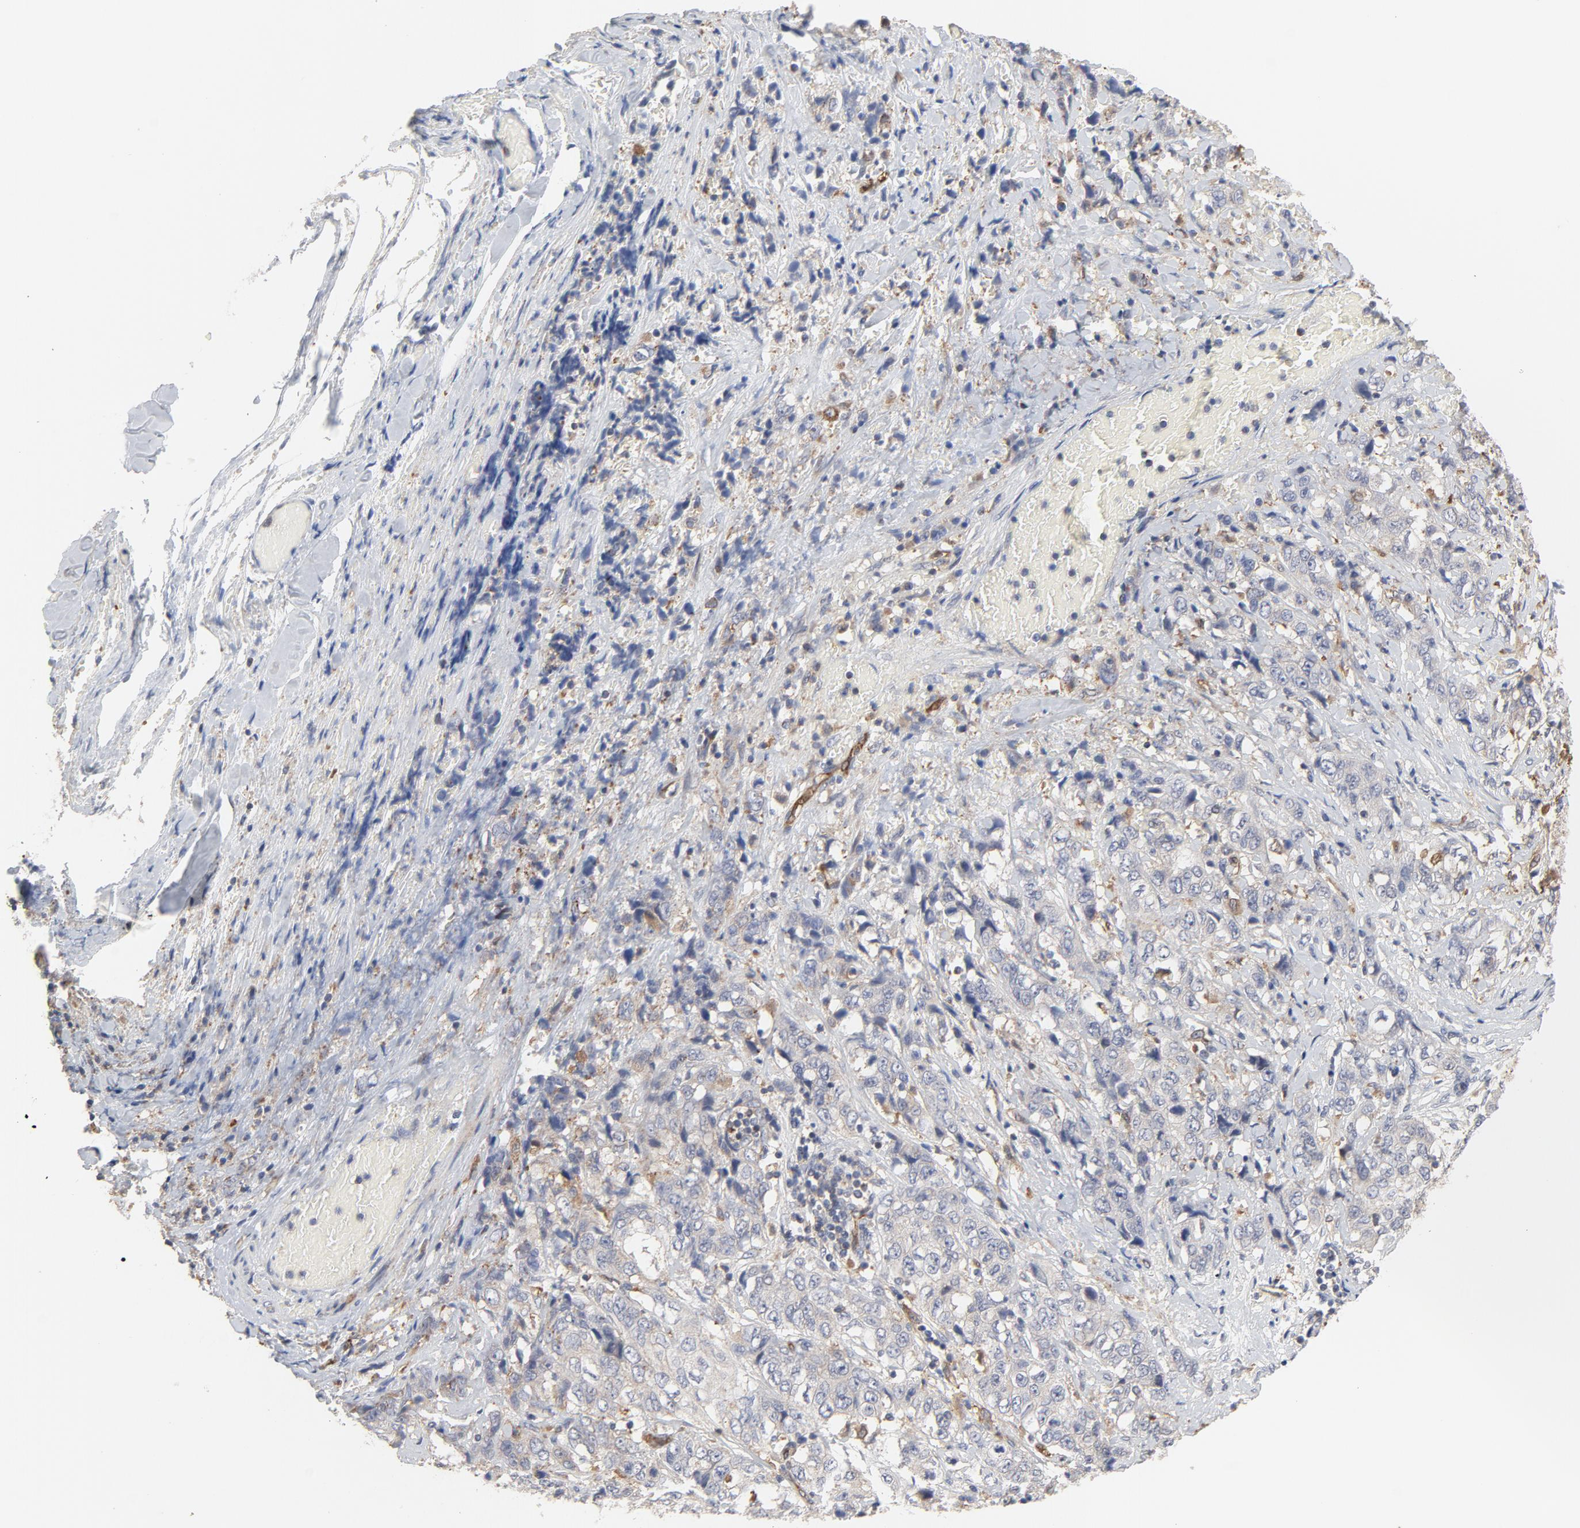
{"staining": {"intensity": "weak", "quantity": ">75%", "location": "cytoplasmic/membranous"}, "tissue": "stomach cancer", "cell_type": "Tumor cells", "image_type": "cancer", "snomed": [{"axis": "morphology", "description": "Adenocarcinoma, NOS"}, {"axis": "topography", "description": "Stomach"}], "caption": "A brown stain labels weak cytoplasmic/membranous expression of a protein in human stomach cancer tumor cells.", "gene": "RAPGEF4", "patient": {"sex": "male", "age": 48}}